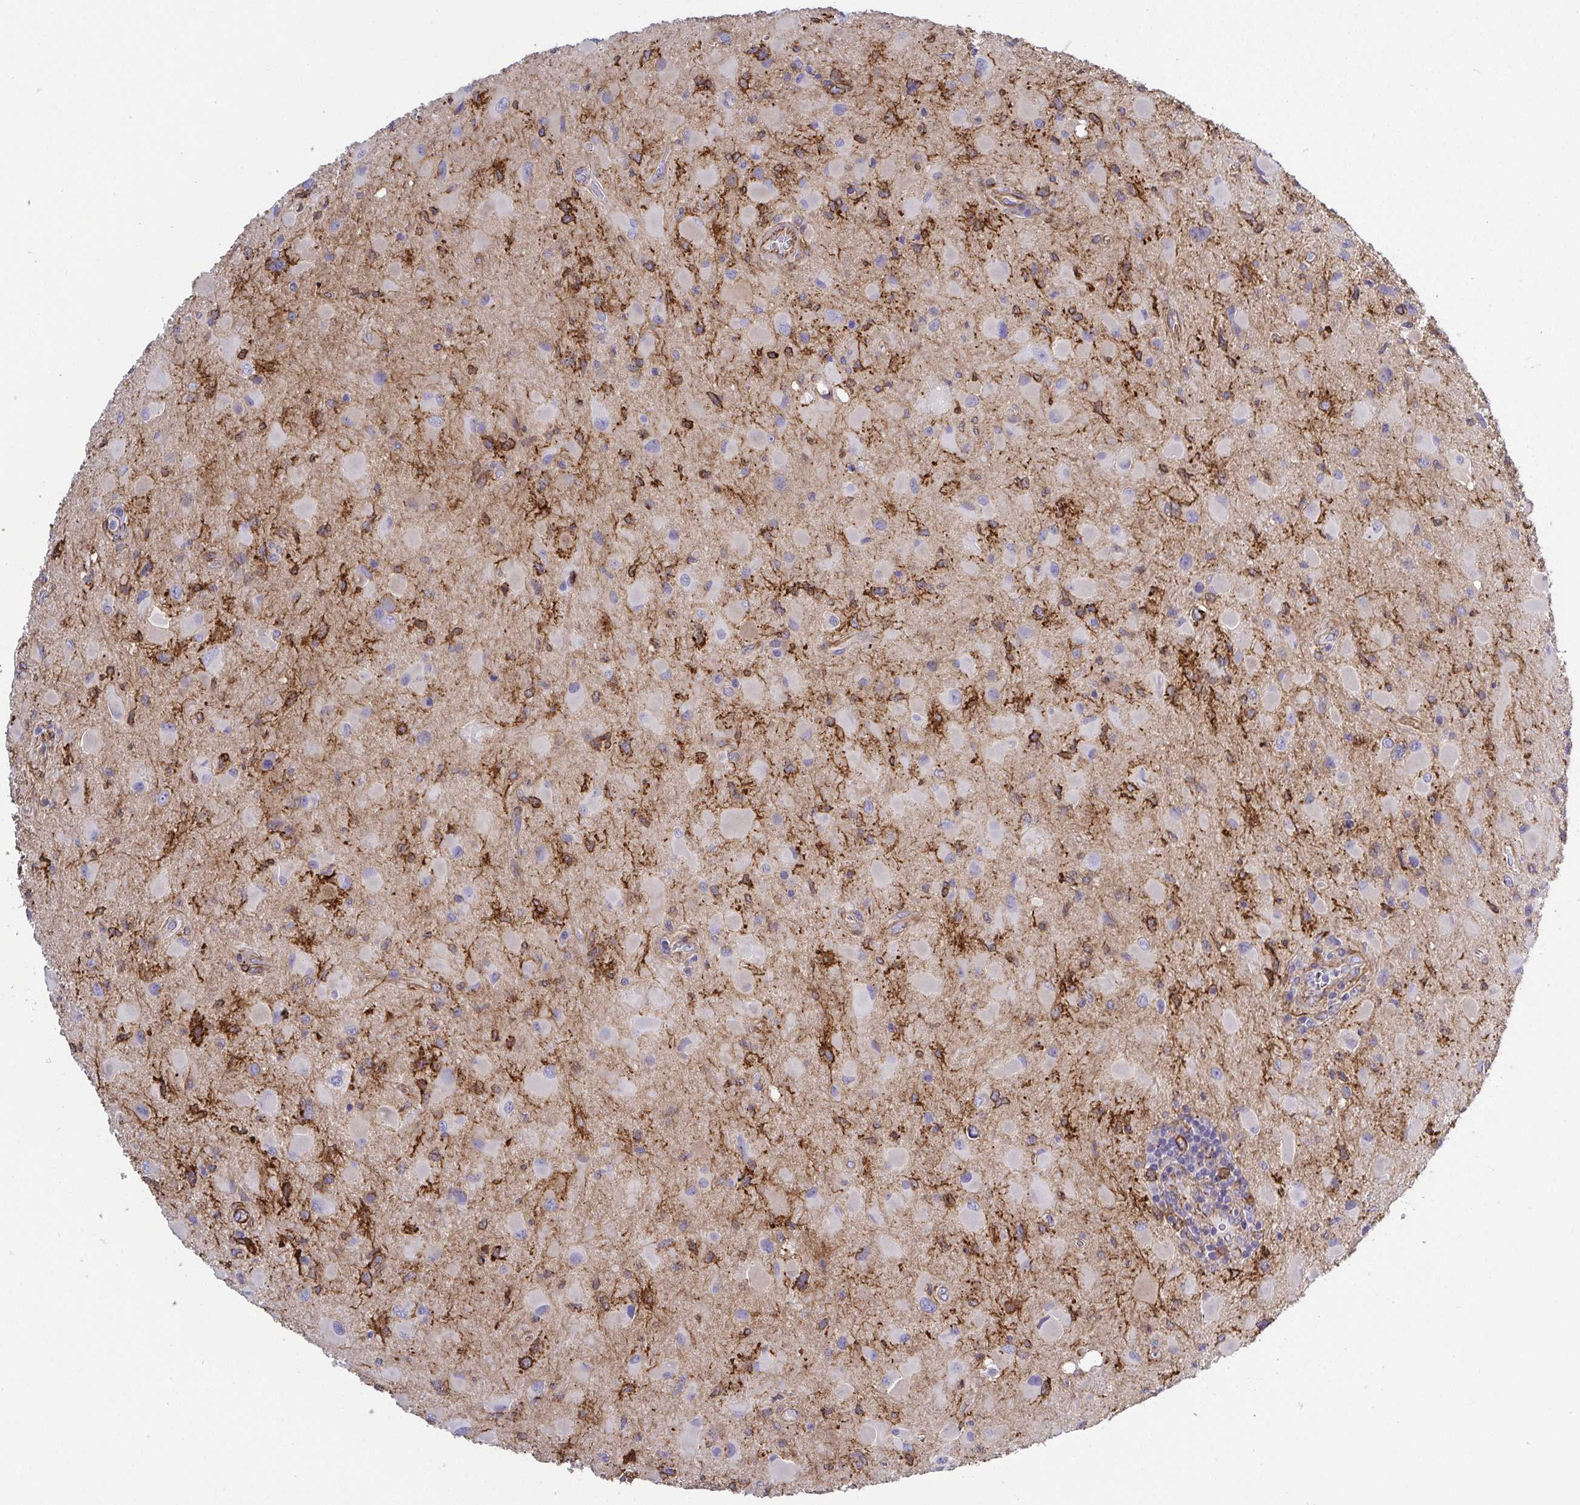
{"staining": {"intensity": "negative", "quantity": "none", "location": "none"}, "tissue": "glioma", "cell_type": "Tumor cells", "image_type": "cancer", "snomed": [{"axis": "morphology", "description": "Glioma, malignant, Low grade"}, {"axis": "topography", "description": "Brain"}], "caption": "Tumor cells are negative for brown protein staining in malignant low-grade glioma. The staining was performed using DAB to visualize the protein expression in brown, while the nuclei were stained in blue with hematoxylin (Magnification: 20x).", "gene": "LIMA1", "patient": {"sex": "female", "age": 32}}